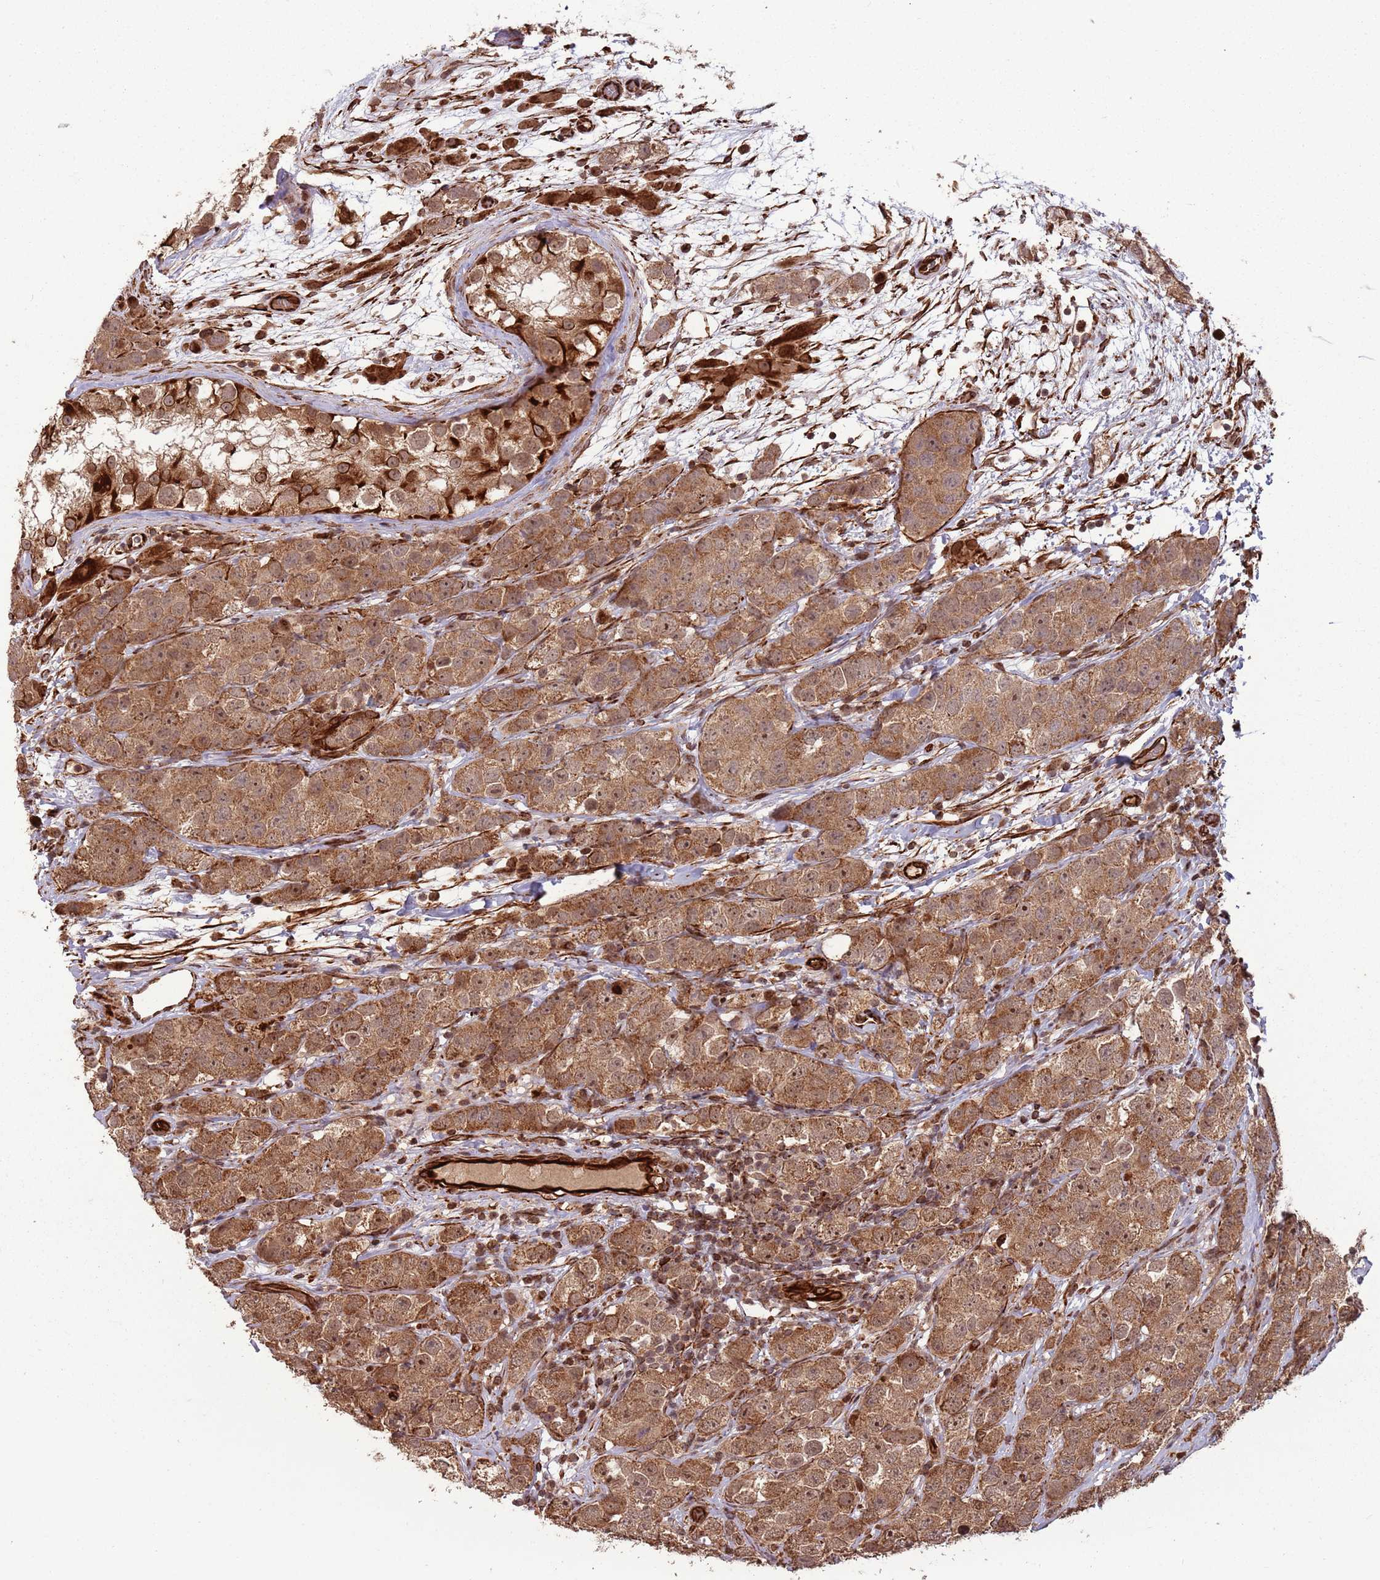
{"staining": {"intensity": "moderate", "quantity": ">75%", "location": "cytoplasmic/membranous,nuclear"}, "tissue": "testis cancer", "cell_type": "Tumor cells", "image_type": "cancer", "snomed": [{"axis": "morphology", "description": "Seminoma, NOS"}, {"axis": "topography", "description": "Testis"}], "caption": "Immunohistochemistry image of human testis seminoma stained for a protein (brown), which displays medium levels of moderate cytoplasmic/membranous and nuclear staining in about >75% of tumor cells.", "gene": "ADAMTS3", "patient": {"sex": "male", "age": 28}}